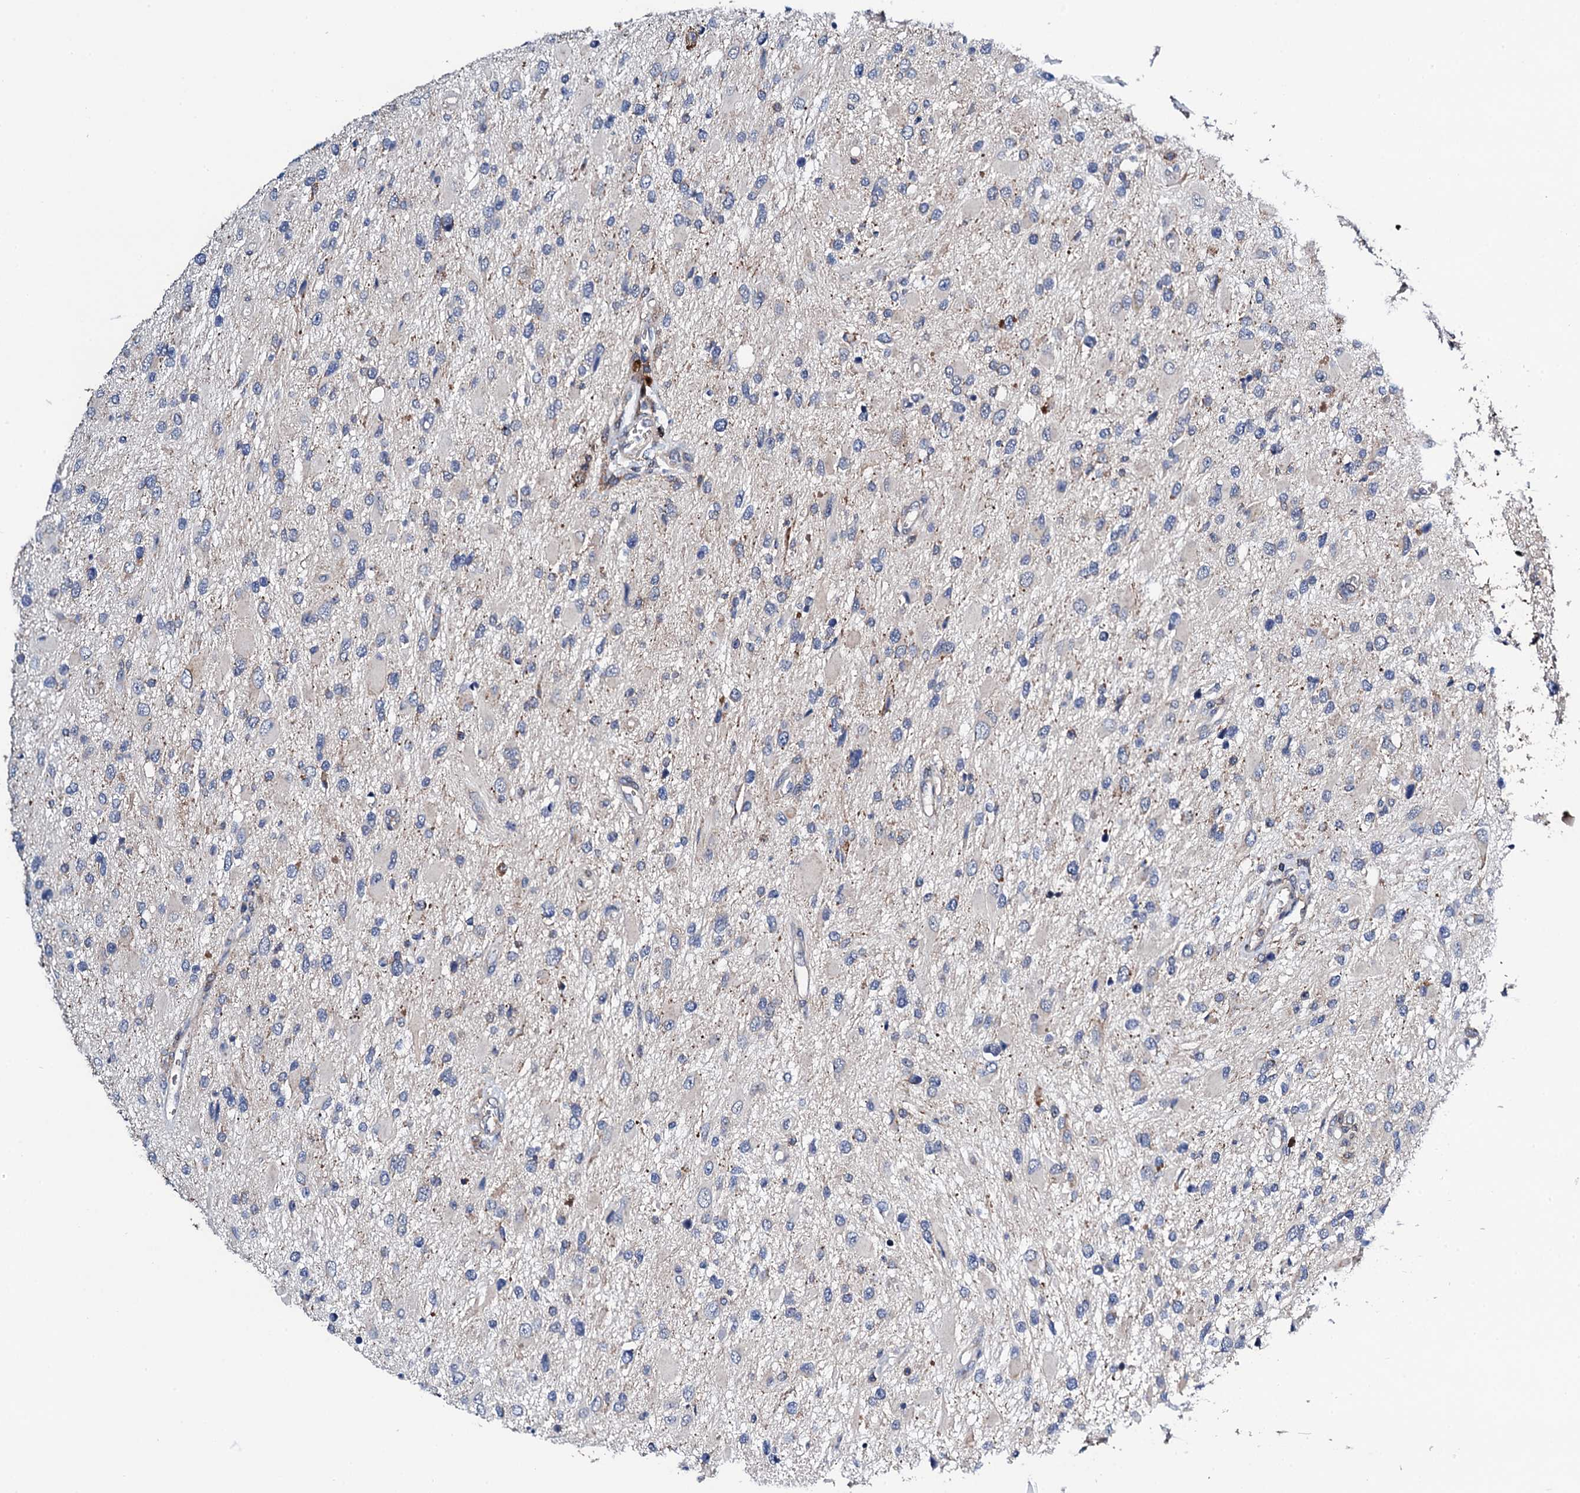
{"staining": {"intensity": "negative", "quantity": "none", "location": "none"}, "tissue": "glioma", "cell_type": "Tumor cells", "image_type": "cancer", "snomed": [{"axis": "morphology", "description": "Glioma, malignant, High grade"}, {"axis": "topography", "description": "Brain"}], "caption": "Immunohistochemical staining of human malignant glioma (high-grade) reveals no significant positivity in tumor cells.", "gene": "COG4", "patient": {"sex": "male", "age": 53}}